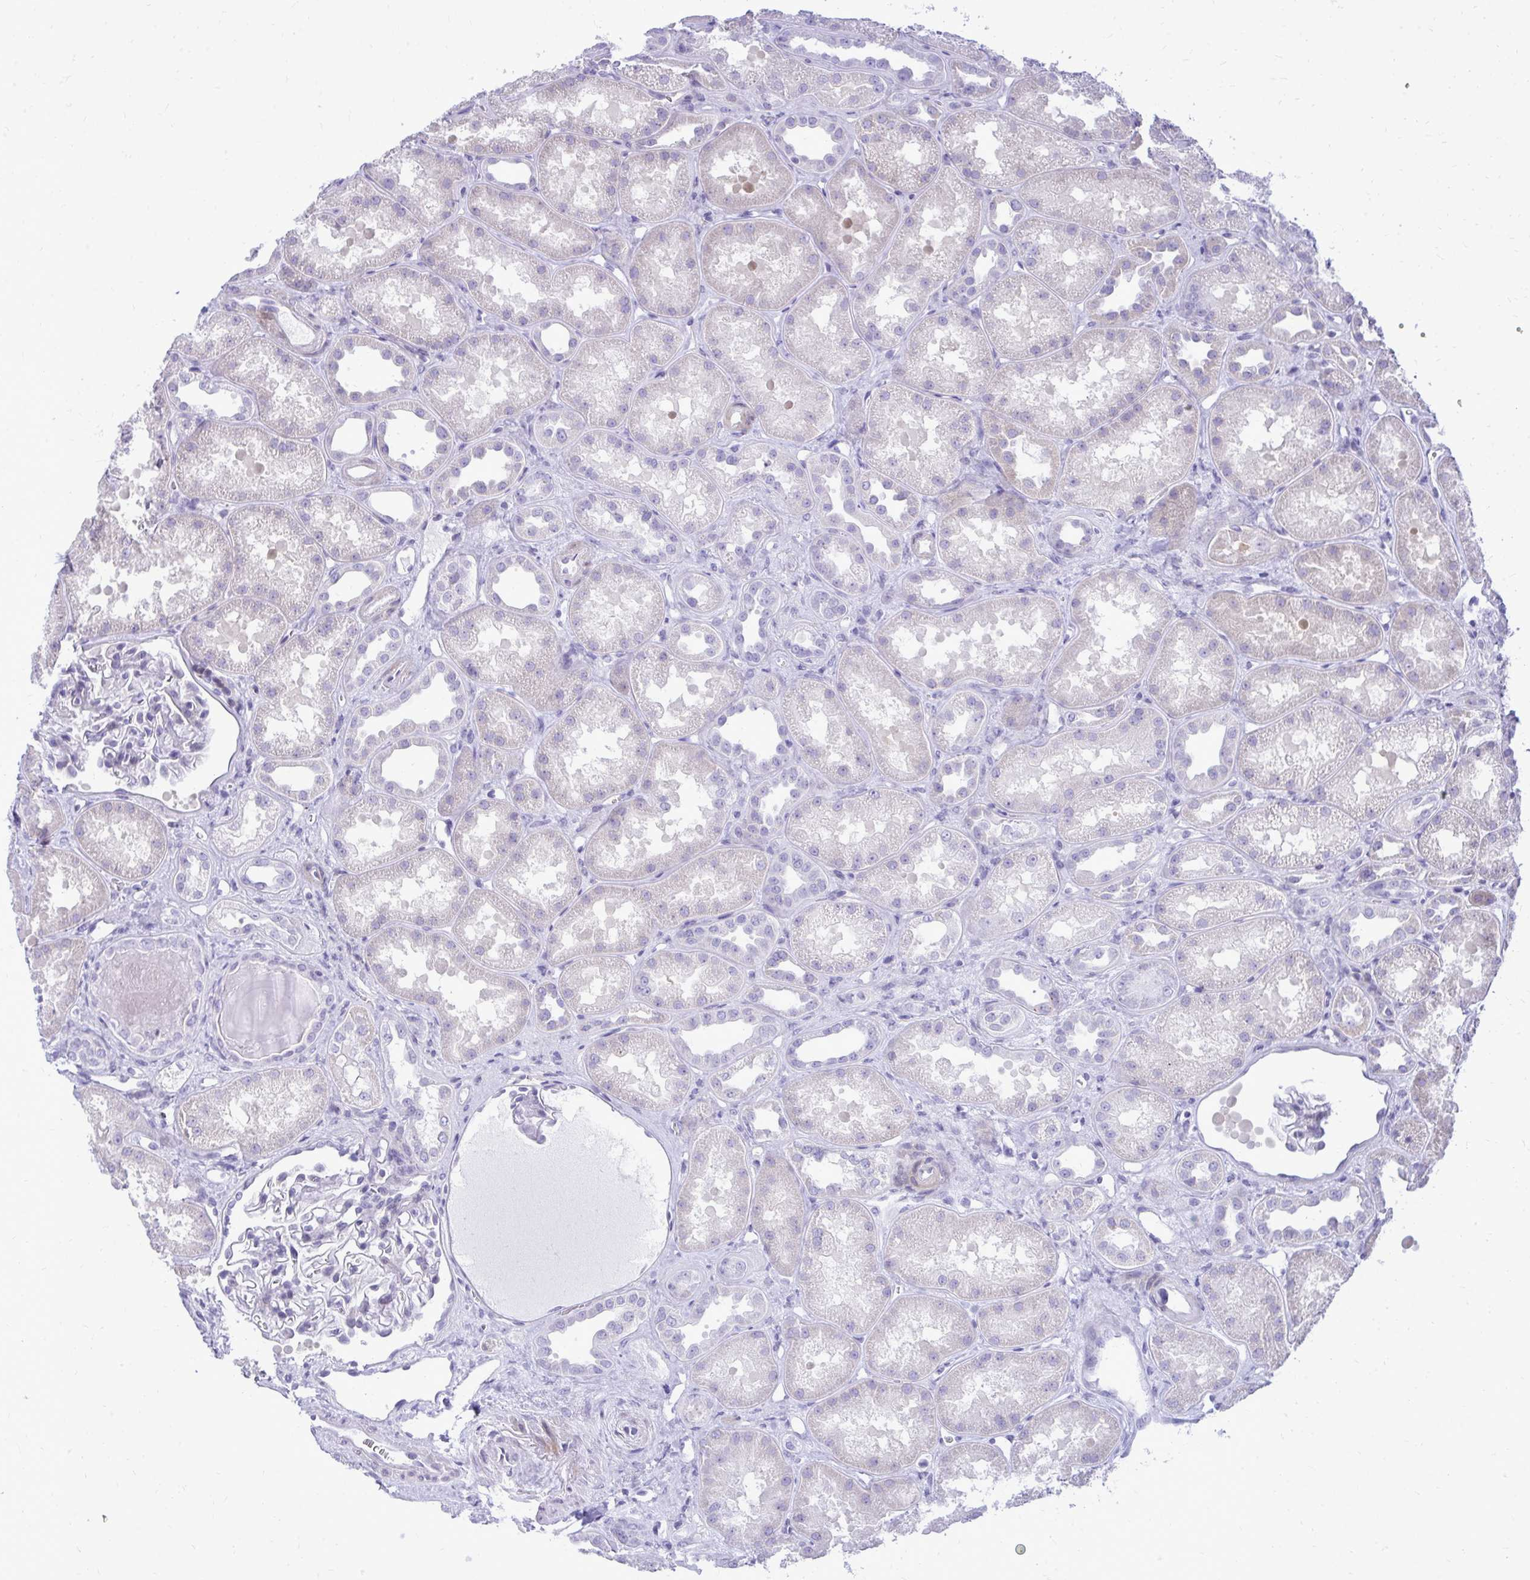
{"staining": {"intensity": "negative", "quantity": "none", "location": "none"}, "tissue": "kidney", "cell_type": "Cells in glomeruli", "image_type": "normal", "snomed": [{"axis": "morphology", "description": "Normal tissue, NOS"}, {"axis": "topography", "description": "Kidney"}], "caption": "Immunohistochemical staining of unremarkable kidney demonstrates no significant staining in cells in glomeruli.", "gene": "GABRA1", "patient": {"sex": "male", "age": 61}}